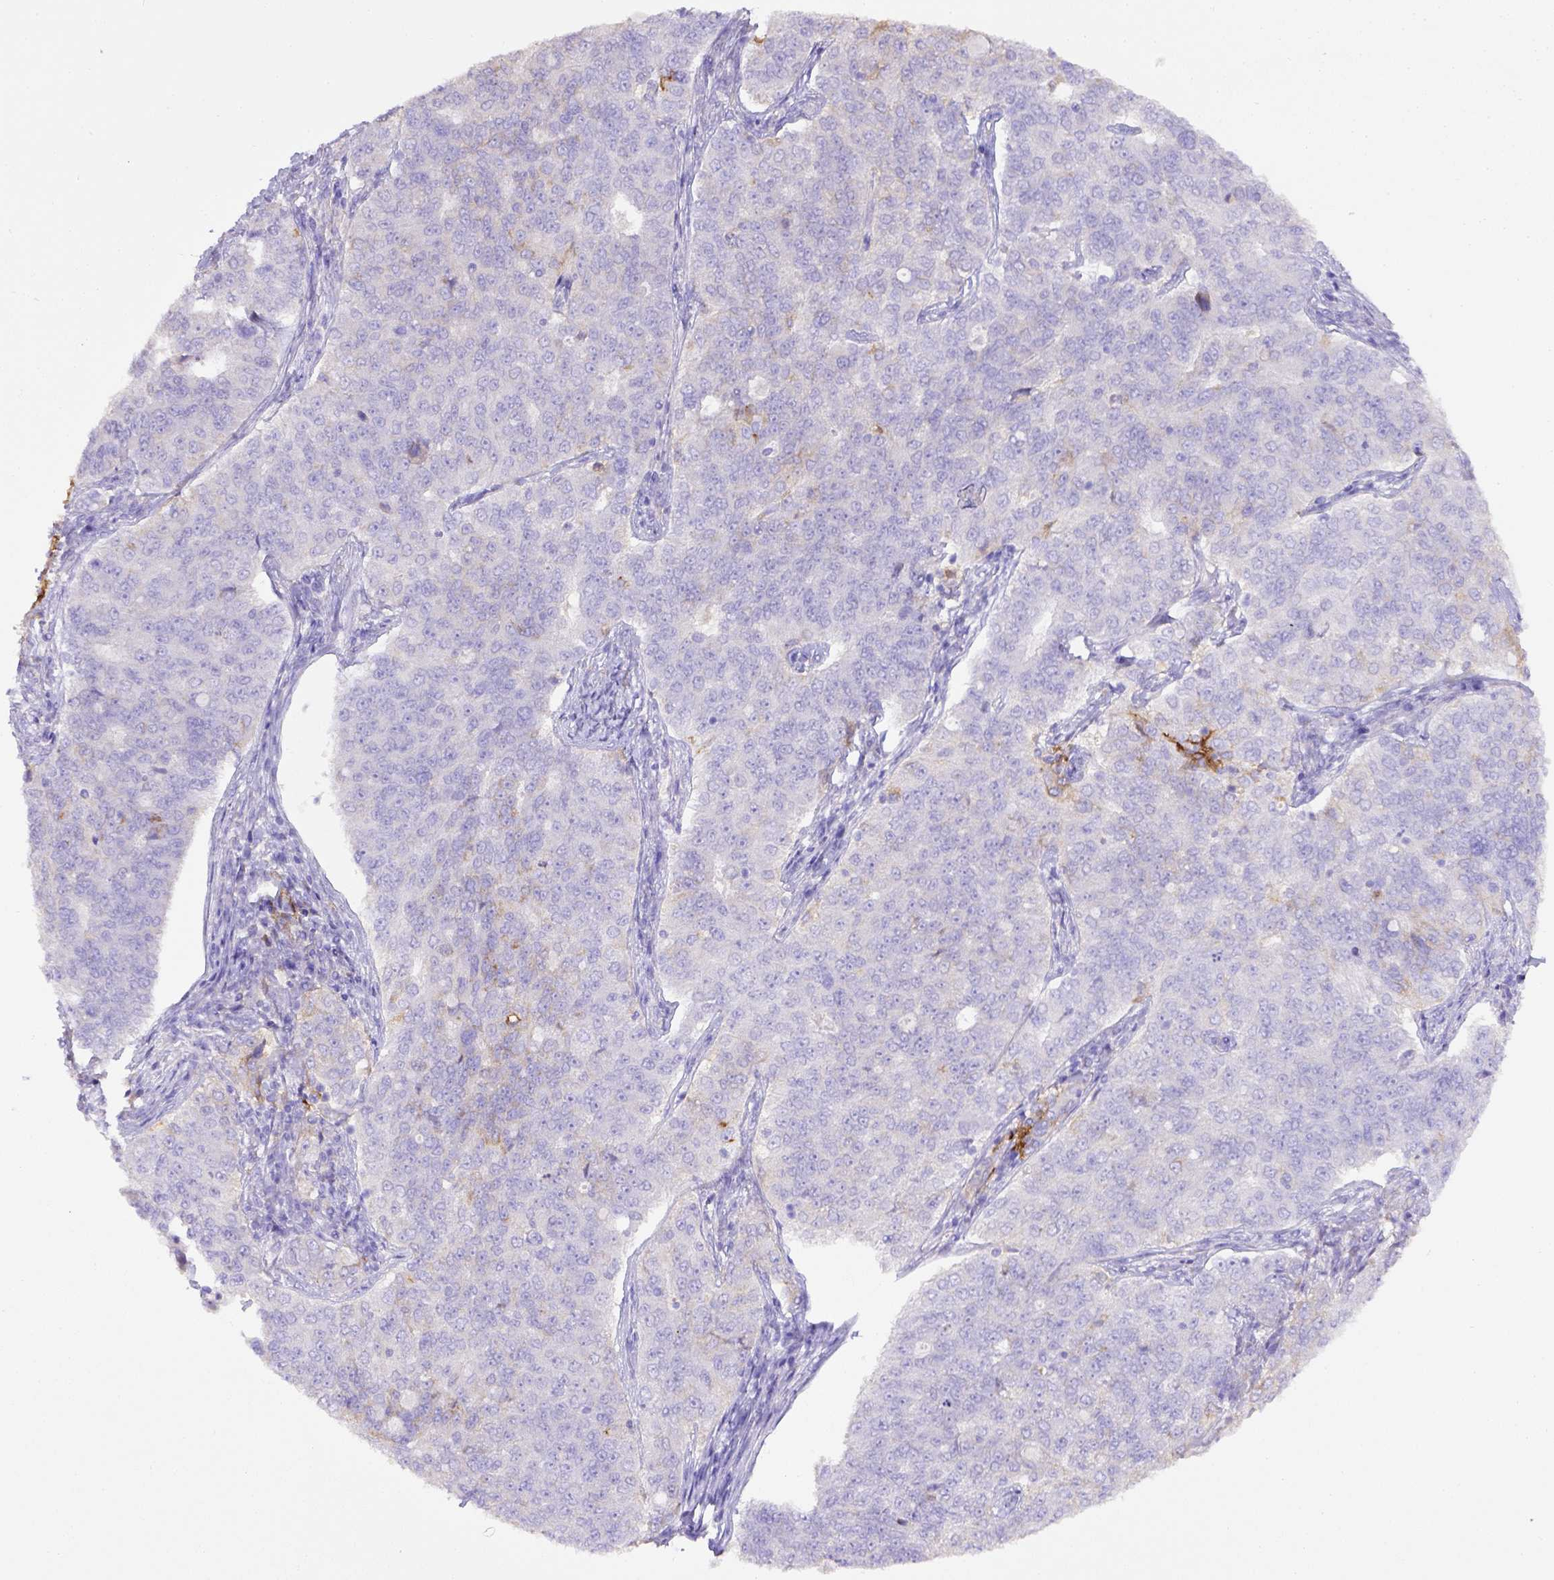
{"staining": {"intensity": "negative", "quantity": "none", "location": "none"}, "tissue": "endometrial cancer", "cell_type": "Tumor cells", "image_type": "cancer", "snomed": [{"axis": "morphology", "description": "Adenocarcinoma, NOS"}, {"axis": "topography", "description": "Endometrium"}], "caption": "An image of endometrial cancer stained for a protein displays no brown staining in tumor cells.", "gene": "CD40", "patient": {"sex": "female", "age": 43}}